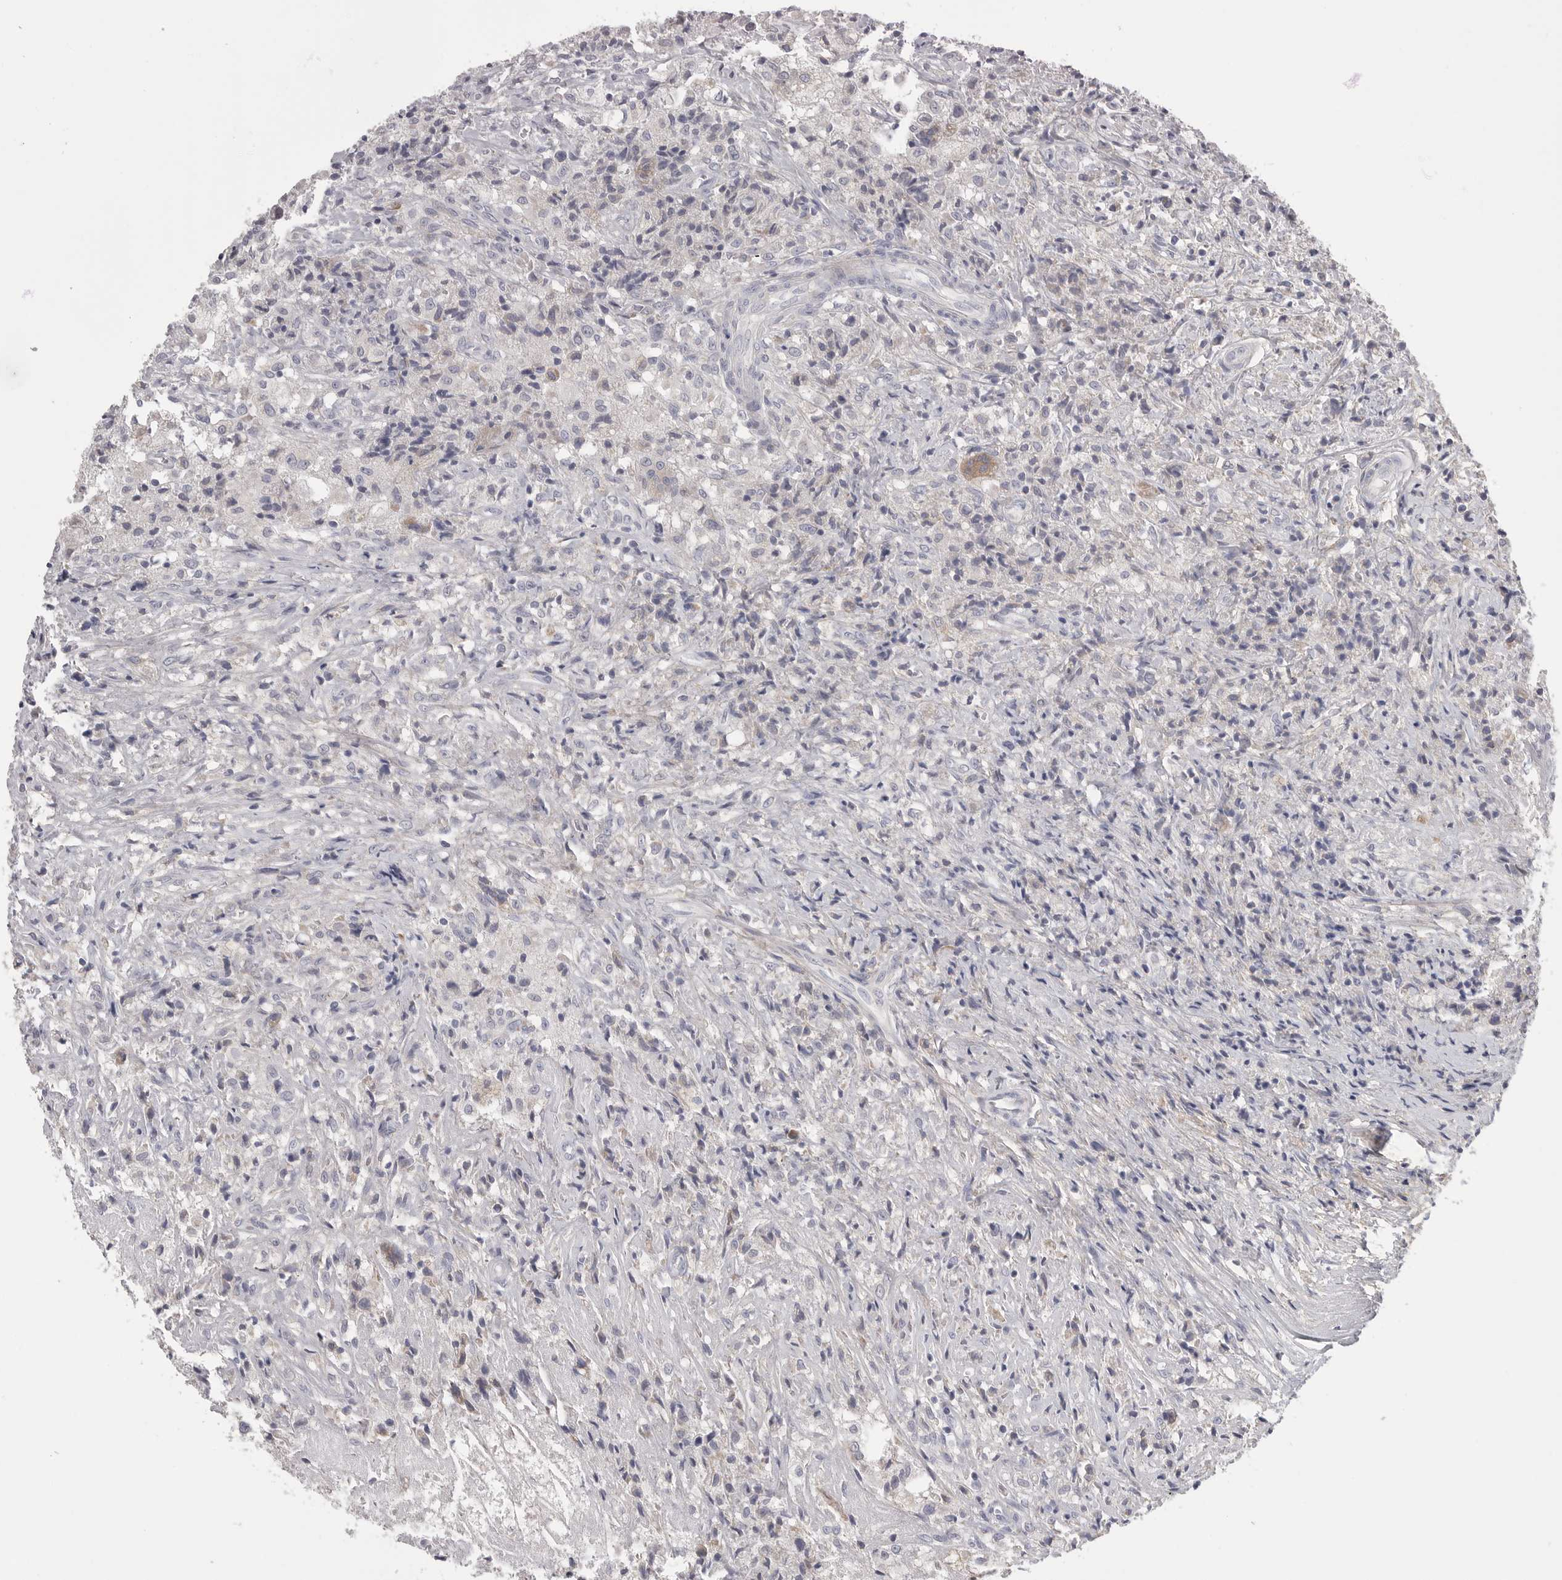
{"staining": {"intensity": "negative", "quantity": "none", "location": "none"}, "tissue": "testis cancer", "cell_type": "Tumor cells", "image_type": "cancer", "snomed": [{"axis": "morphology", "description": "Carcinoma, Embryonal, NOS"}, {"axis": "topography", "description": "Testis"}], "caption": "DAB (3,3'-diaminobenzidine) immunohistochemical staining of testis cancer (embryonal carcinoma) demonstrates no significant expression in tumor cells.", "gene": "SDC3", "patient": {"sex": "male", "age": 2}}